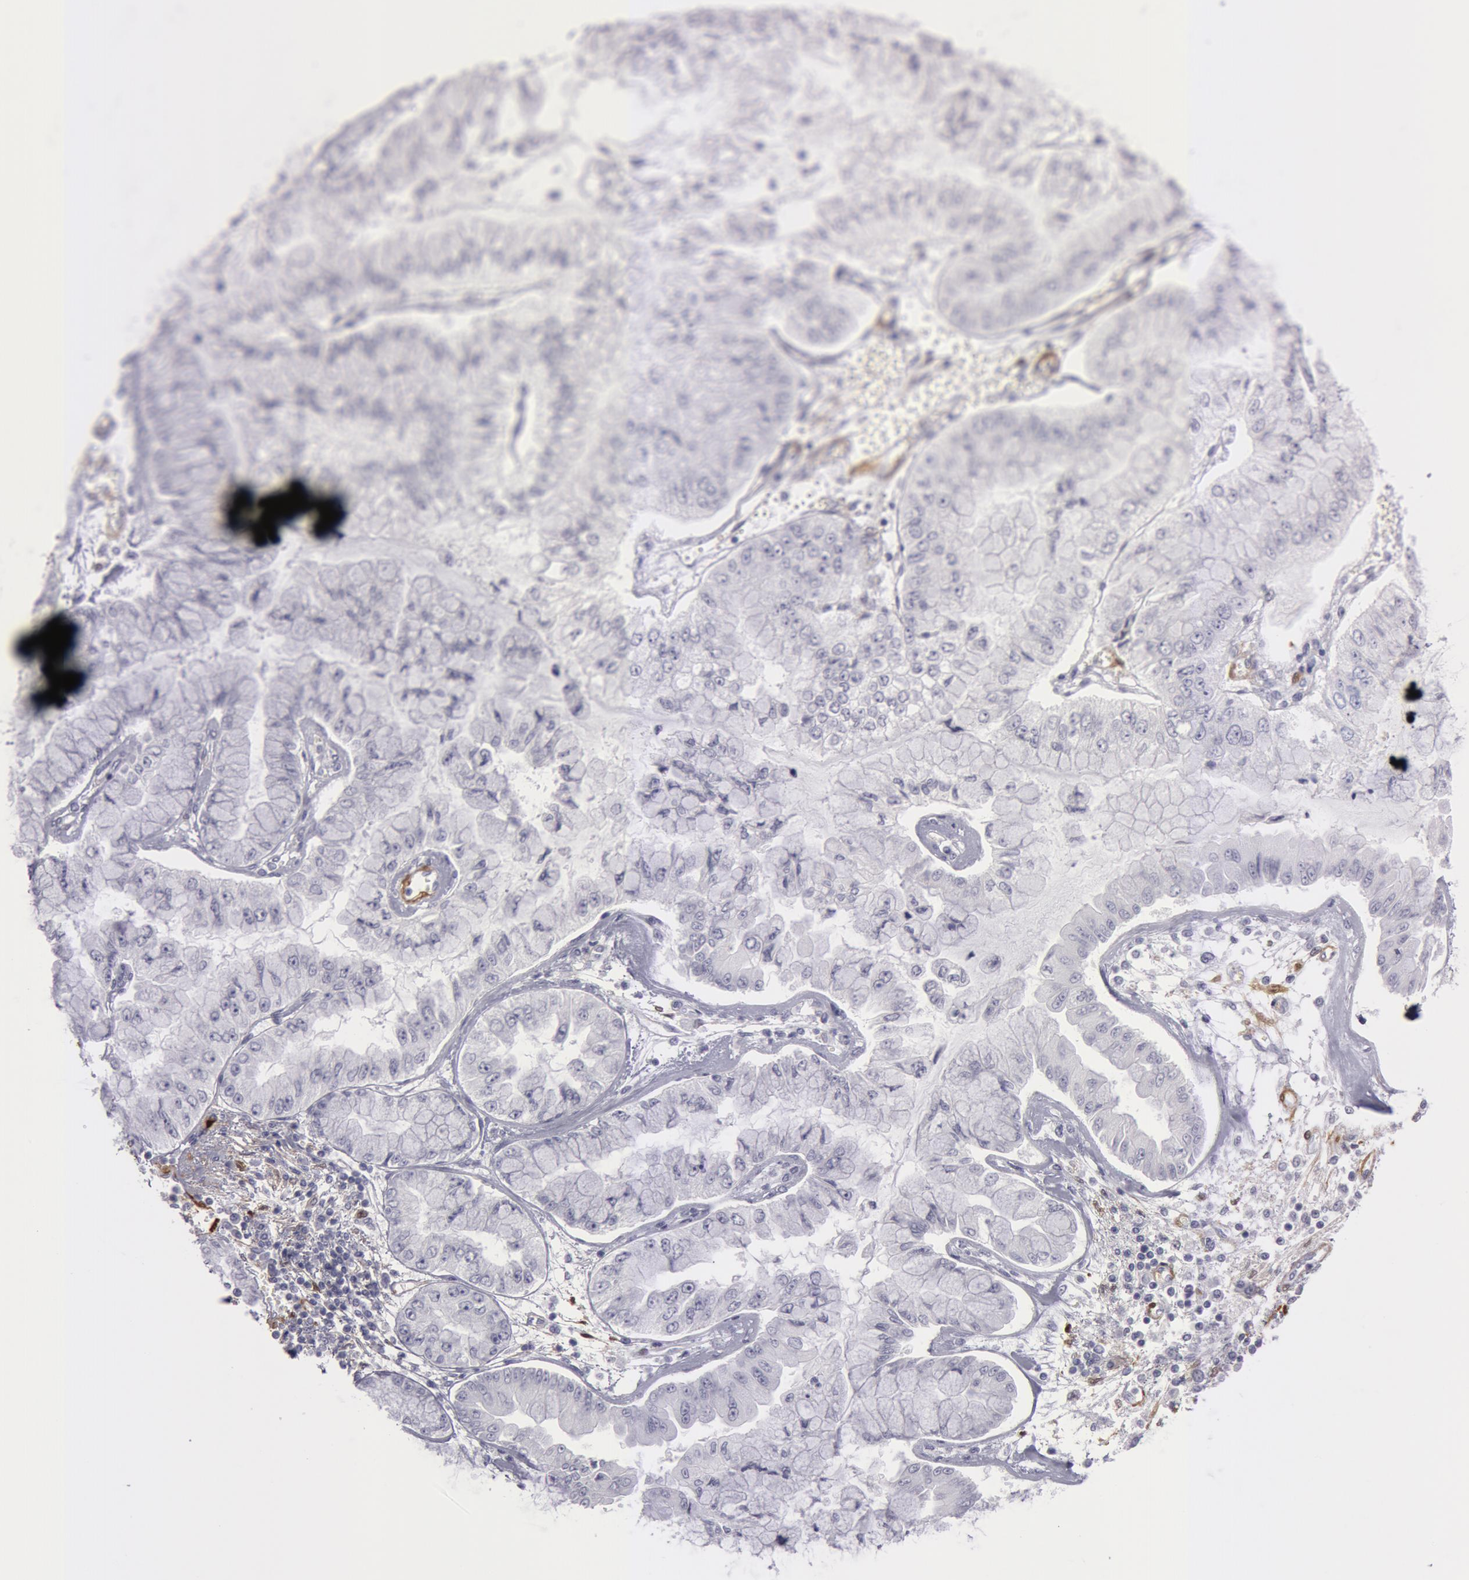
{"staining": {"intensity": "negative", "quantity": "none", "location": "none"}, "tissue": "liver cancer", "cell_type": "Tumor cells", "image_type": "cancer", "snomed": [{"axis": "morphology", "description": "Cholangiocarcinoma"}, {"axis": "topography", "description": "Liver"}], "caption": "Immunohistochemical staining of human liver cholangiocarcinoma exhibits no significant expression in tumor cells.", "gene": "TAGLN", "patient": {"sex": "female", "age": 79}}